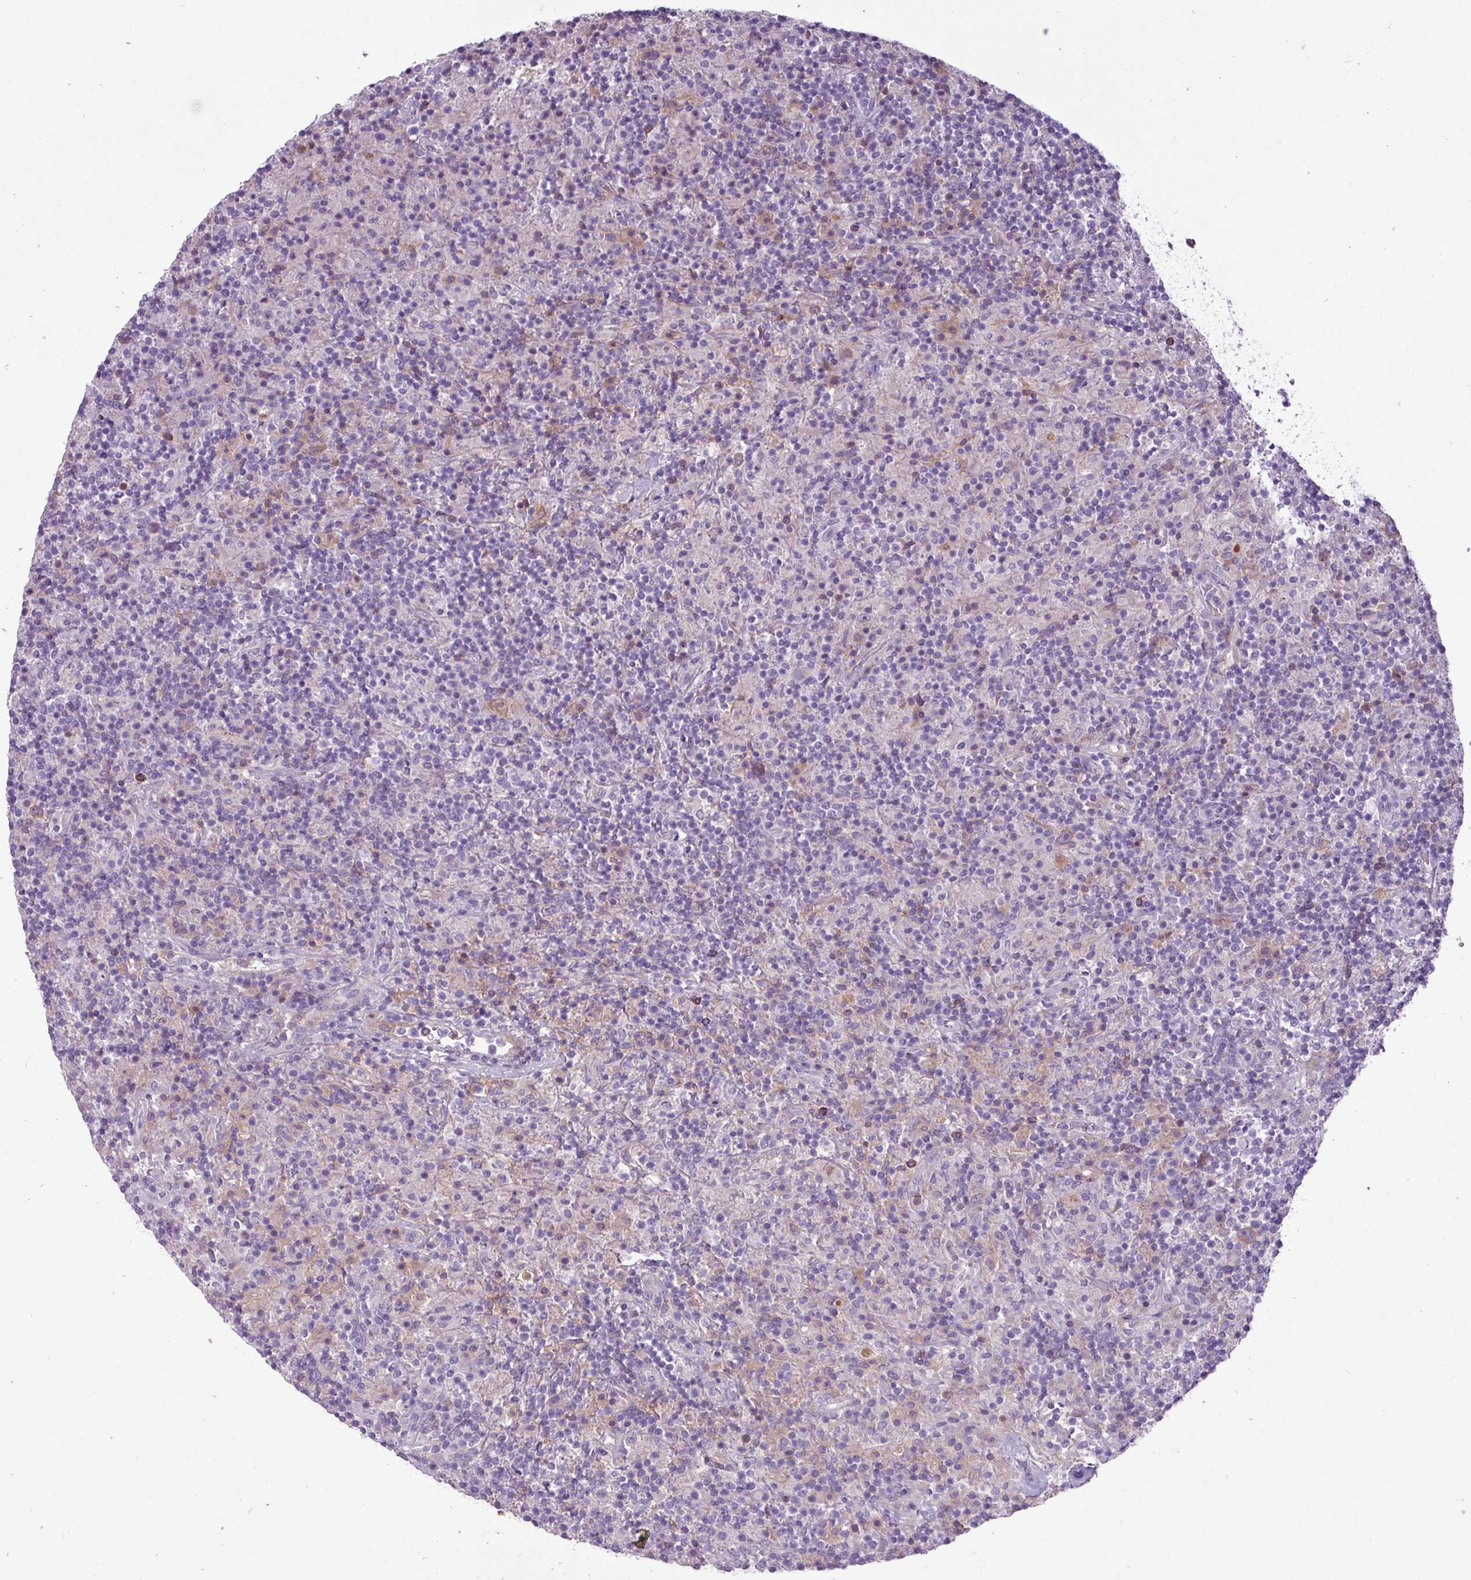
{"staining": {"intensity": "negative", "quantity": "none", "location": "none"}, "tissue": "lymphoma", "cell_type": "Tumor cells", "image_type": "cancer", "snomed": [{"axis": "morphology", "description": "Hodgkin's disease, NOS"}, {"axis": "topography", "description": "Lymph node"}], "caption": "This is a histopathology image of IHC staining of lymphoma, which shows no positivity in tumor cells.", "gene": "C4B", "patient": {"sex": "male", "age": 70}}